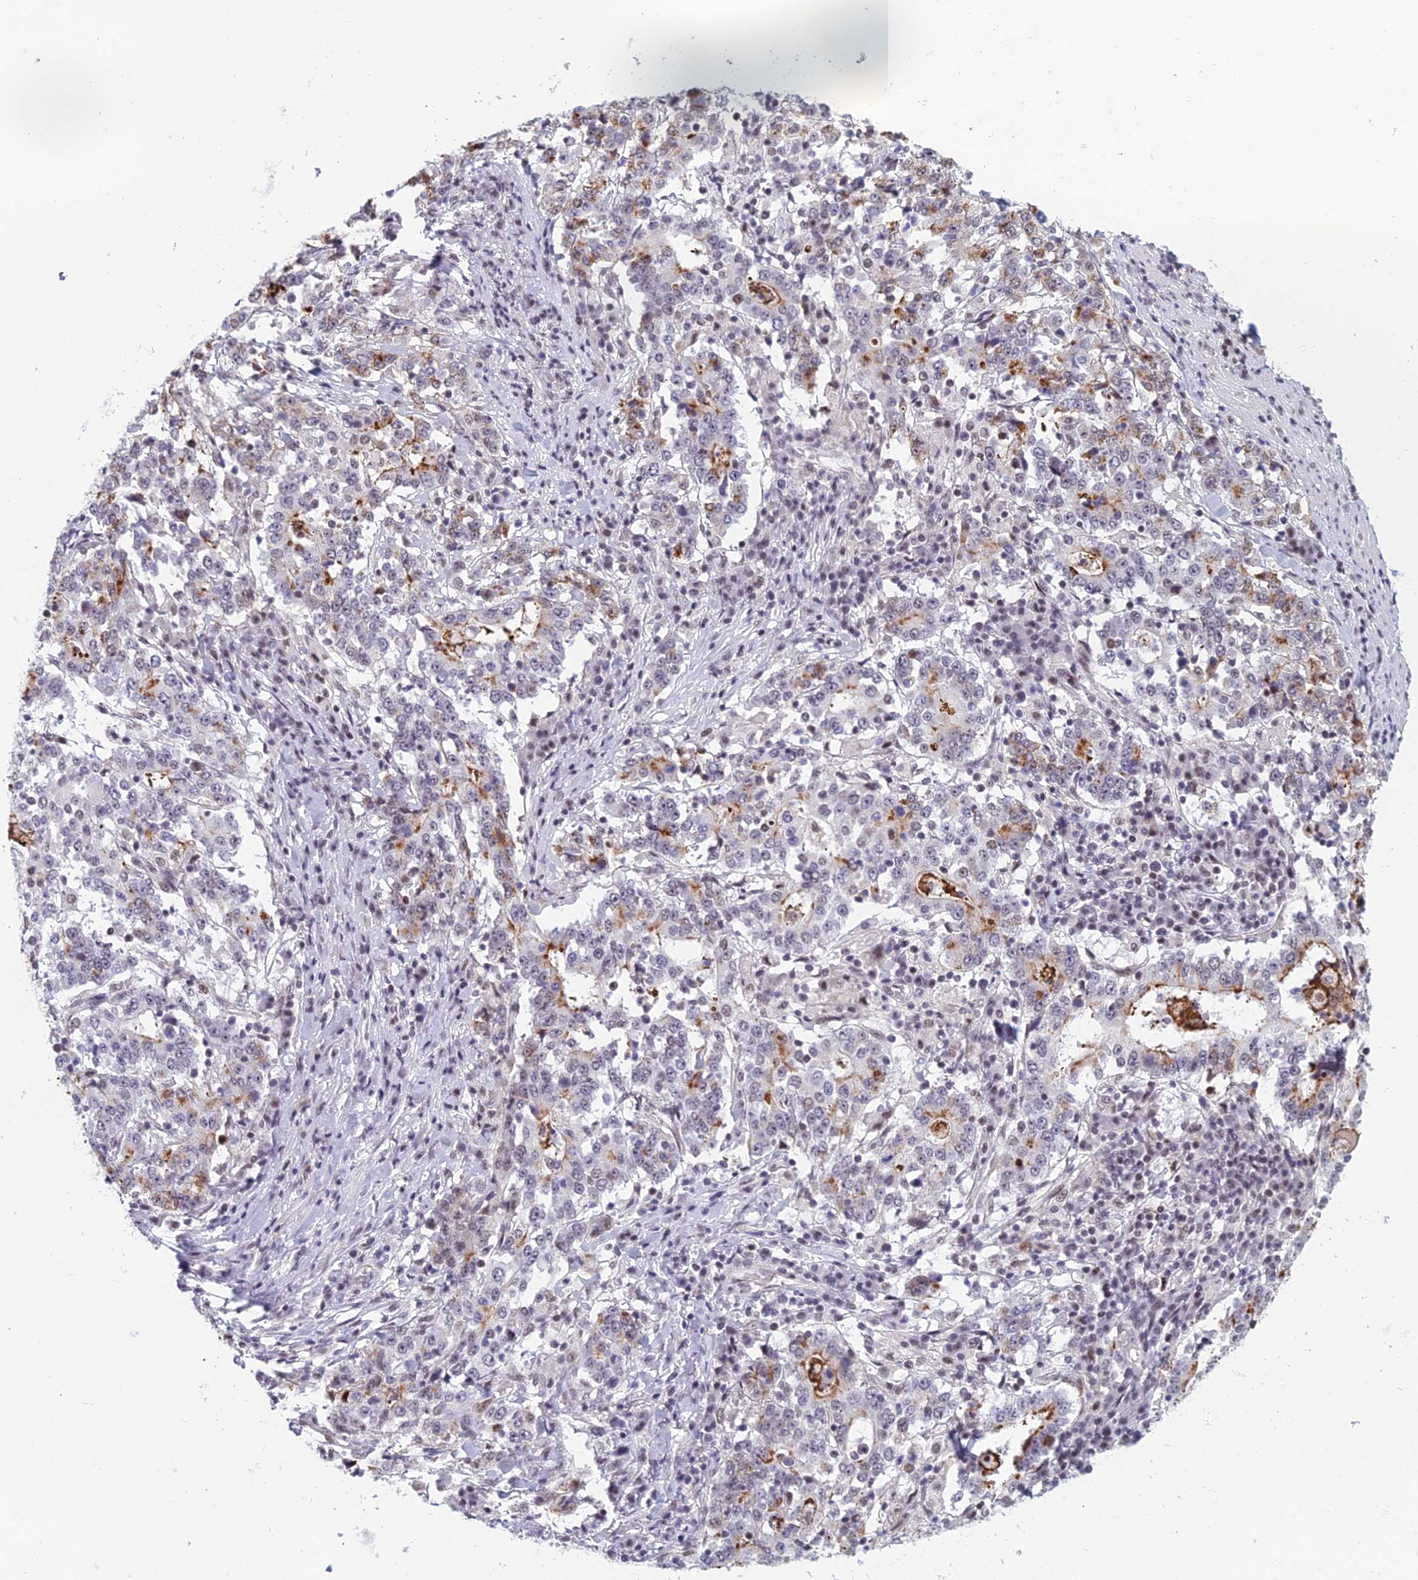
{"staining": {"intensity": "moderate", "quantity": "<25%", "location": "cytoplasmic/membranous"}, "tissue": "stomach cancer", "cell_type": "Tumor cells", "image_type": "cancer", "snomed": [{"axis": "morphology", "description": "Adenocarcinoma, NOS"}, {"axis": "topography", "description": "Stomach"}], "caption": "Protein expression analysis of human stomach cancer reveals moderate cytoplasmic/membranous staining in about <25% of tumor cells.", "gene": "RGS17", "patient": {"sex": "male", "age": 59}}